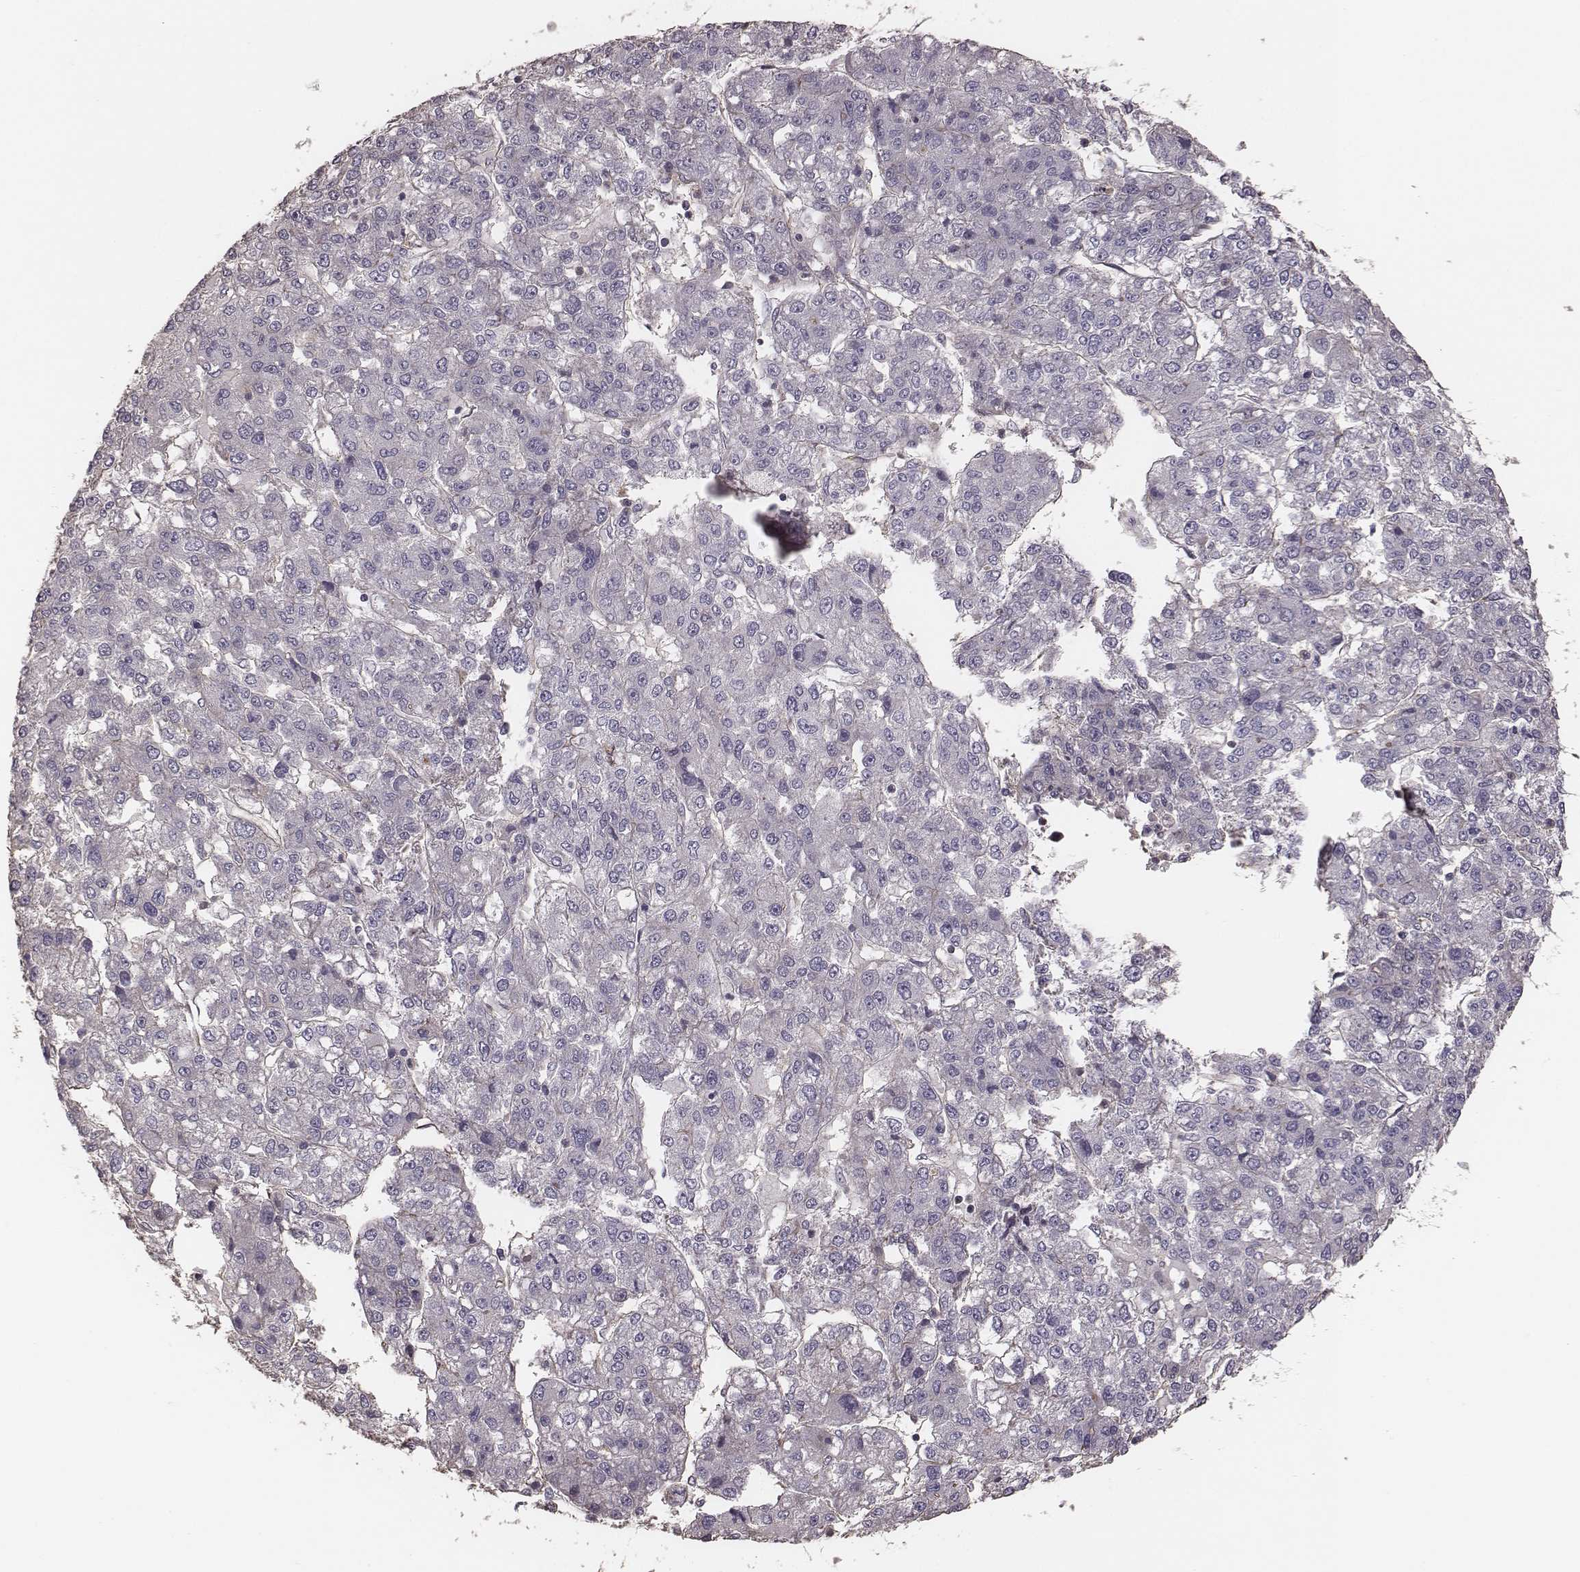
{"staining": {"intensity": "negative", "quantity": "none", "location": "none"}, "tissue": "liver cancer", "cell_type": "Tumor cells", "image_type": "cancer", "snomed": [{"axis": "morphology", "description": "Carcinoma, Hepatocellular, NOS"}, {"axis": "topography", "description": "Liver"}], "caption": "Immunohistochemistry (IHC) micrograph of human liver hepatocellular carcinoma stained for a protein (brown), which displays no staining in tumor cells.", "gene": "OTOGL", "patient": {"sex": "male", "age": 56}}